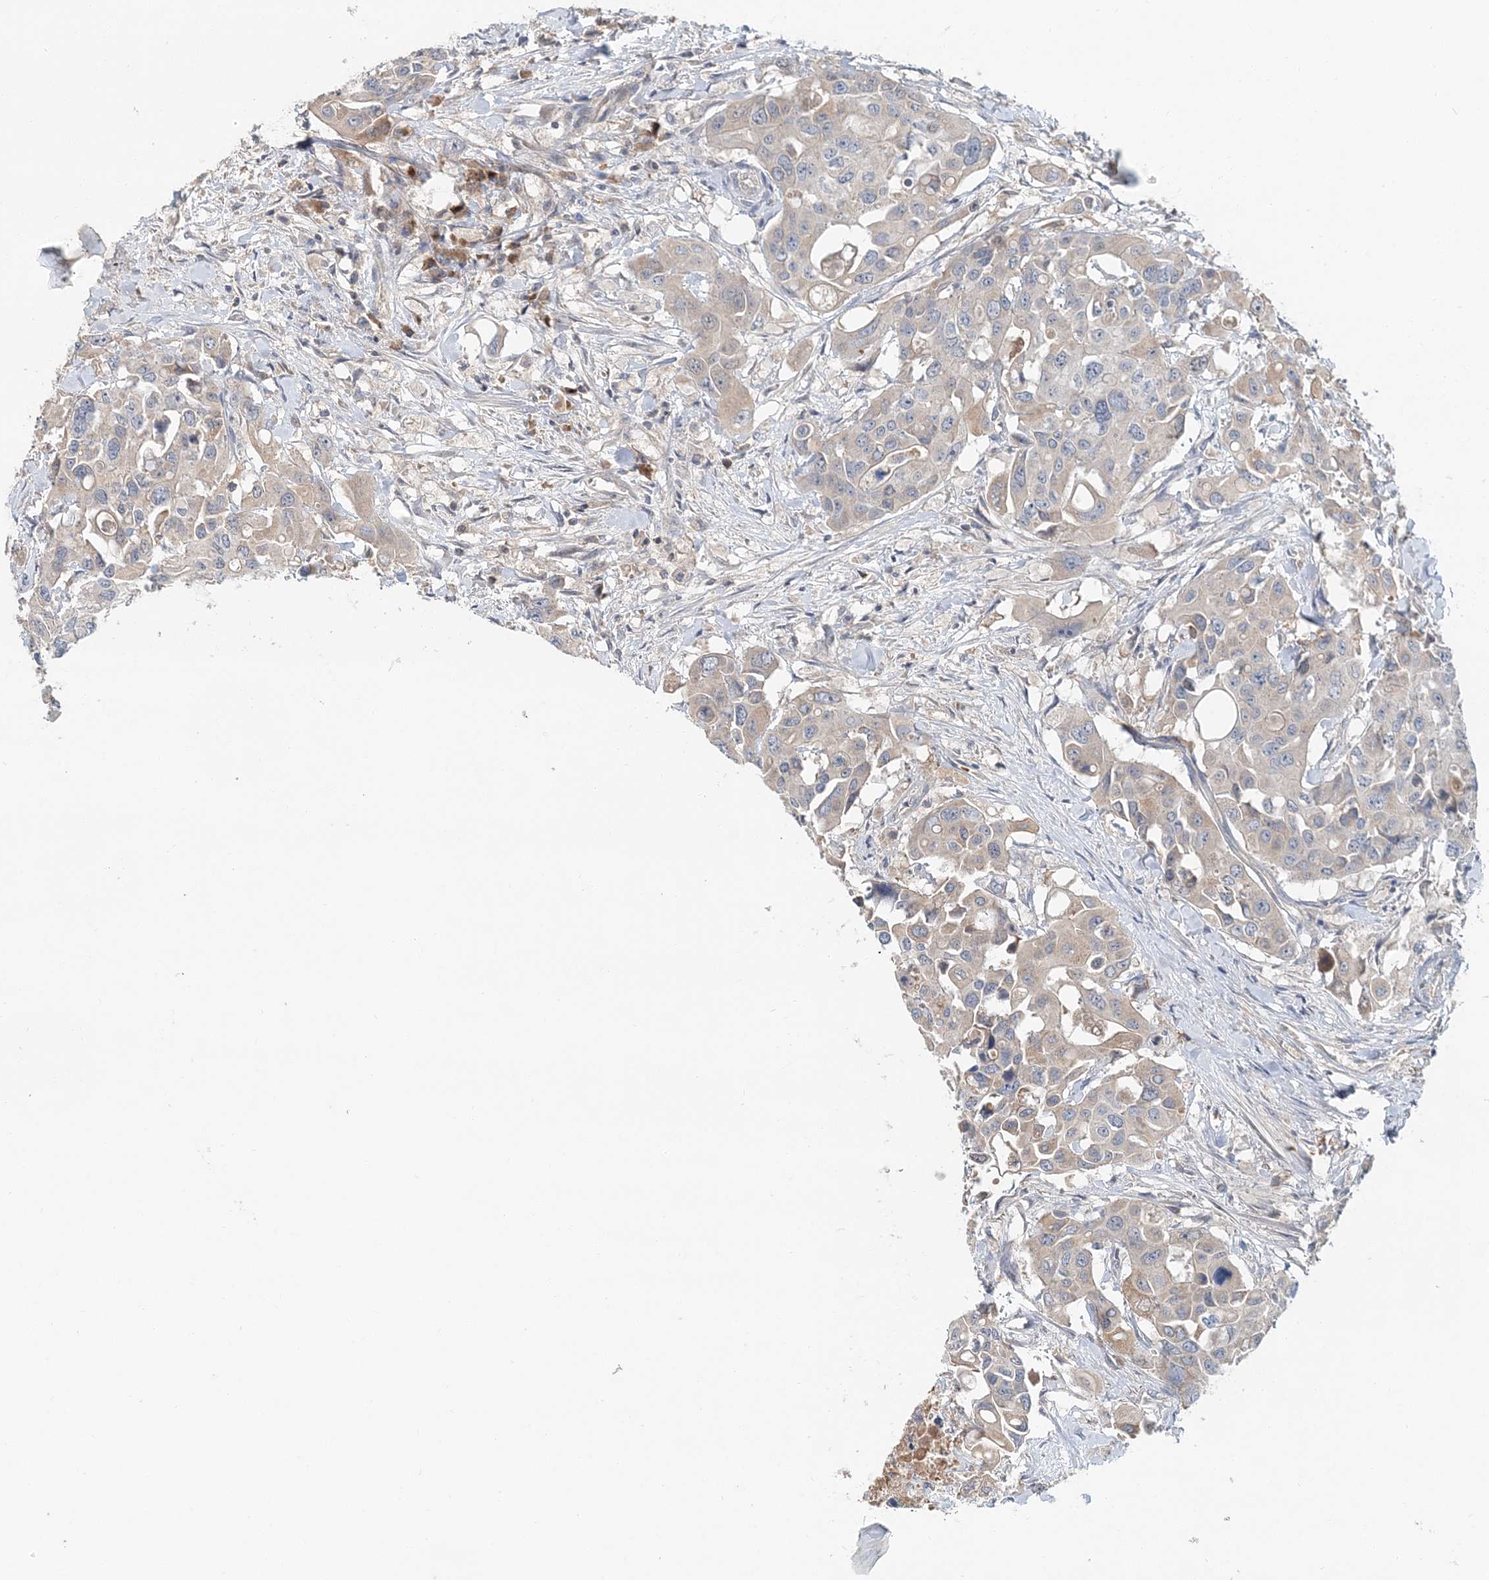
{"staining": {"intensity": "weak", "quantity": "<25%", "location": "cytoplasmic/membranous"}, "tissue": "colorectal cancer", "cell_type": "Tumor cells", "image_type": "cancer", "snomed": [{"axis": "morphology", "description": "Adenocarcinoma, NOS"}, {"axis": "topography", "description": "Colon"}], "caption": "Adenocarcinoma (colorectal) stained for a protein using IHC demonstrates no expression tumor cells.", "gene": "RNF25", "patient": {"sex": "male", "age": 77}}